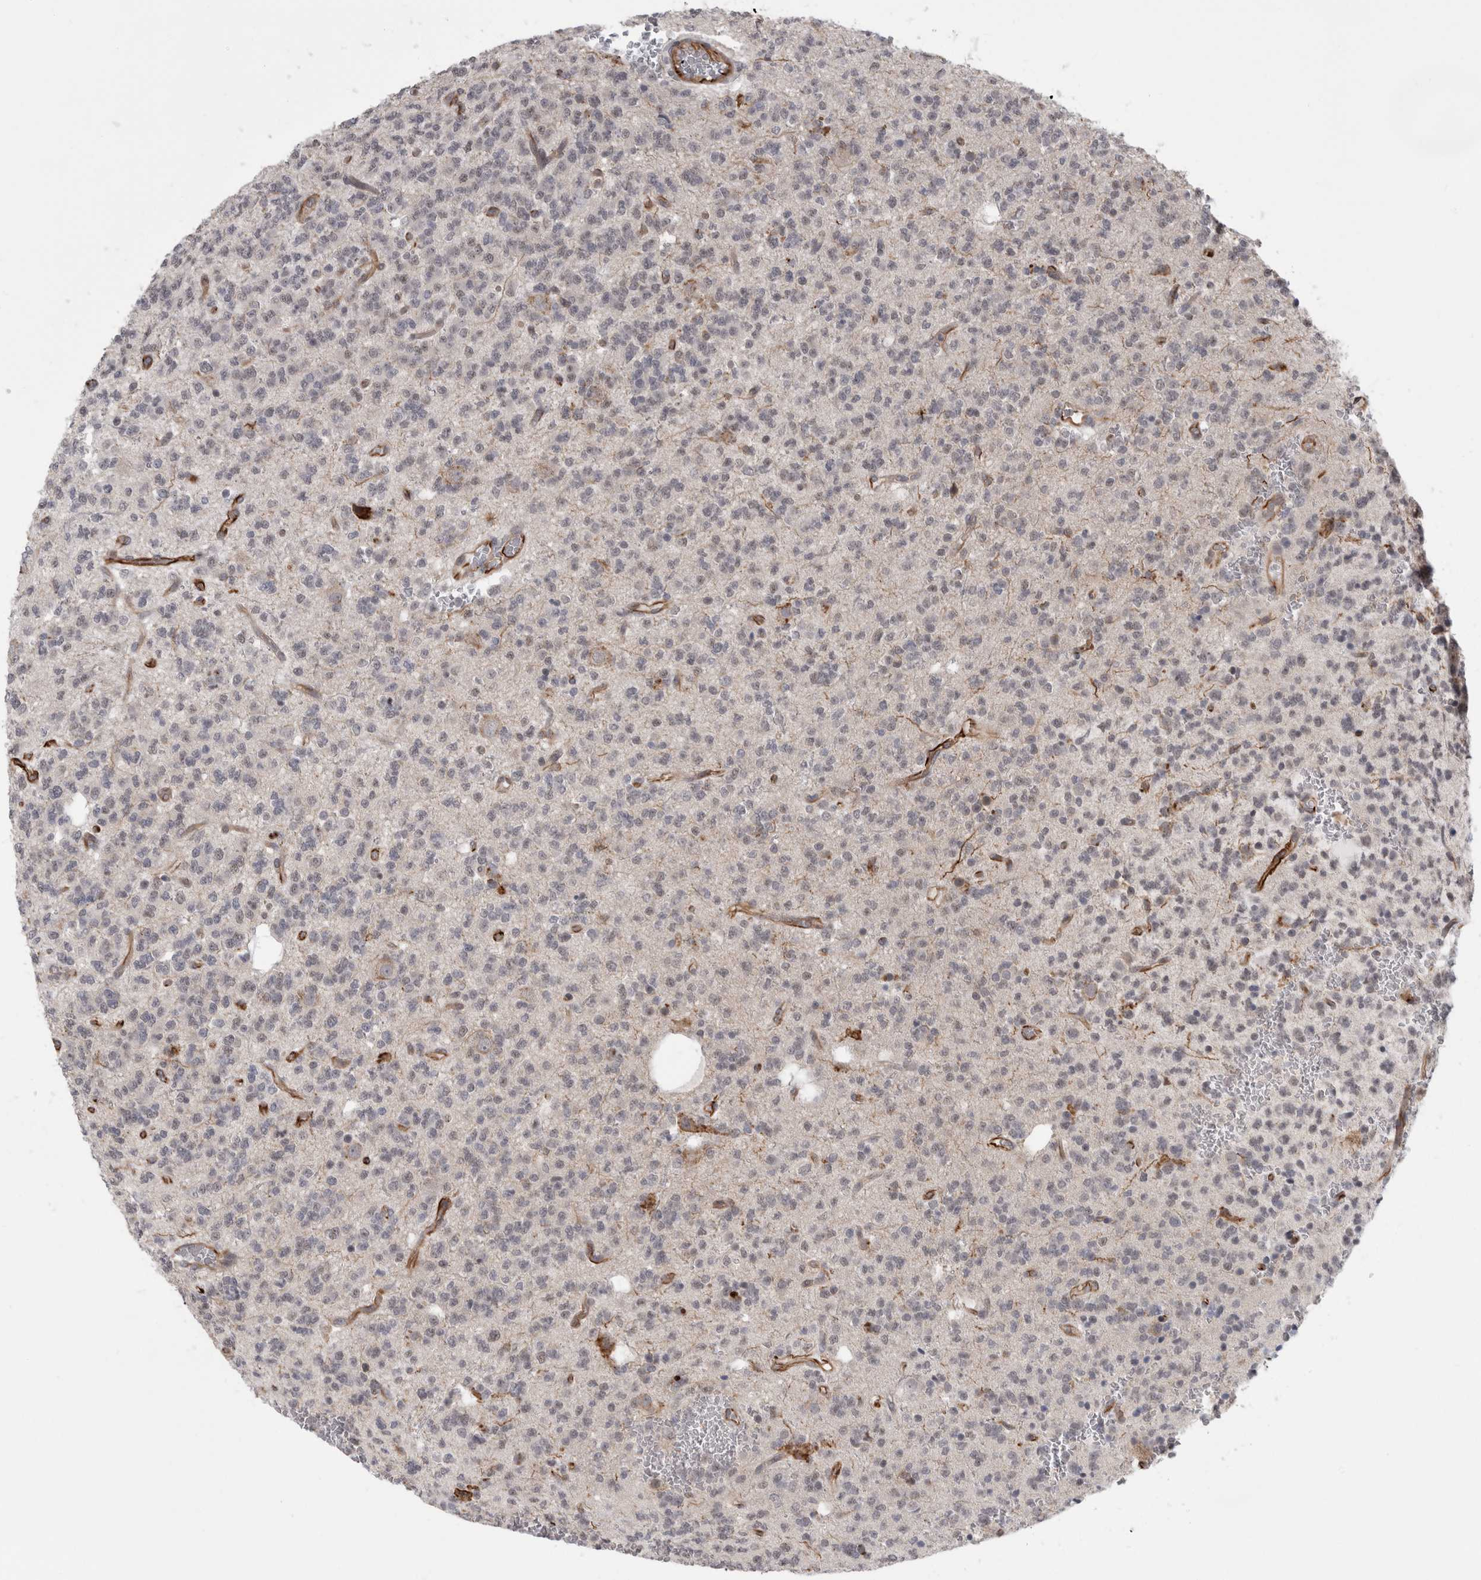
{"staining": {"intensity": "negative", "quantity": "none", "location": "none"}, "tissue": "glioma", "cell_type": "Tumor cells", "image_type": "cancer", "snomed": [{"axis": "morphology", "description": "Glioma, malignant, Low grade"}, {"axis": "topography", "description": "Brain"}], "caption": "High magnification brightfield microscopy of malignant glioma (low-grade) stained with DAB (brown) and counterstained with hematoxylin (blue): tumor cells show no significant positivity.", "gene": "FAM83H", "patient": {"sex": "male", "age": 38}}